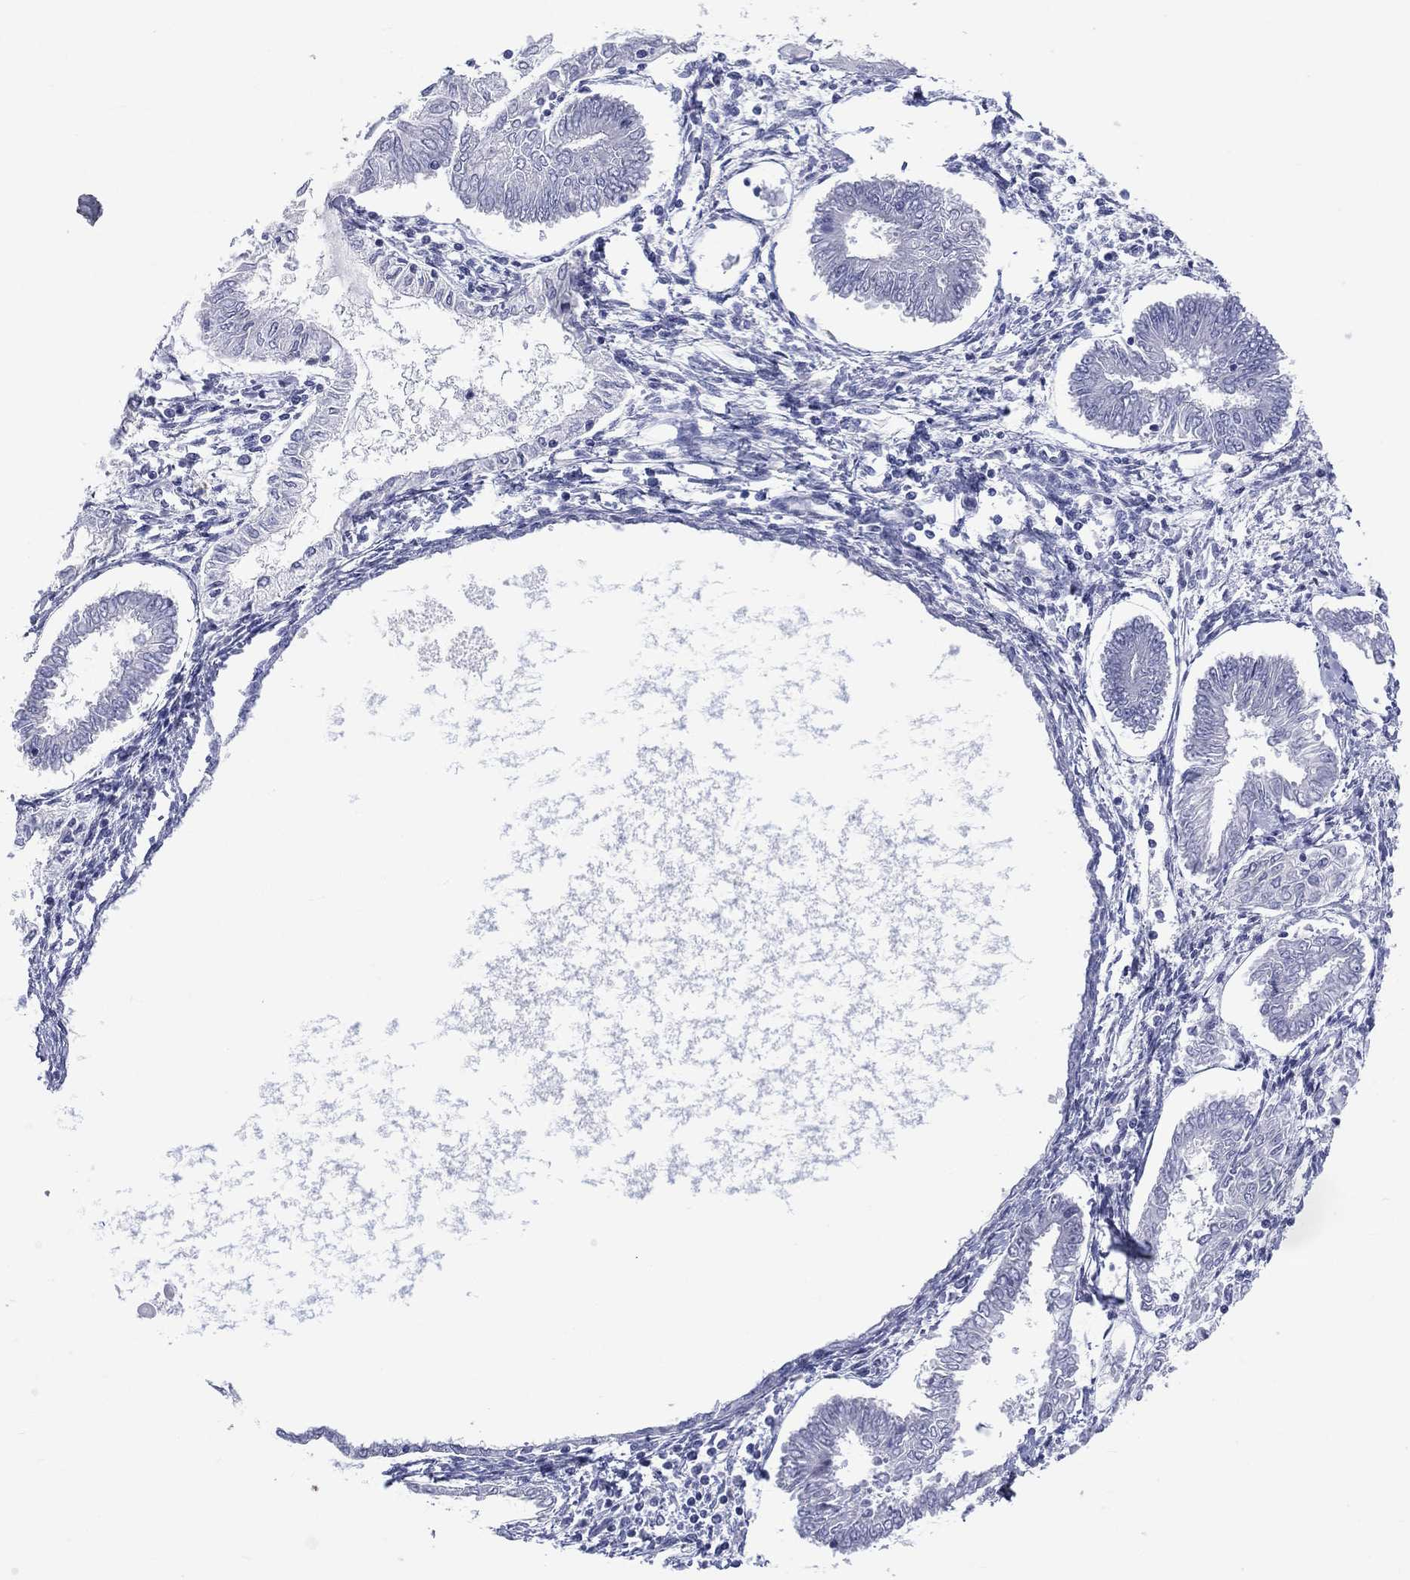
{"staining": {"intensity": "negative", "quantity": "none", "location": "none"}, "tissue": "endometrial cancer", "cell_type": "Tumor cells", "image_type": "cancer", "snomed": [{"axis": "morphology", "description": "Adenocarcinoma, NOS"}, {"axis": "topography", "description": "Endometrium"}], "caption": "DAB immunohistochemical staining of adenocarcinoma (endometrial) displays no significant expression in tumor cells.", "gene": "SSX1", "patient": {"sex": "female", "age": 68}}